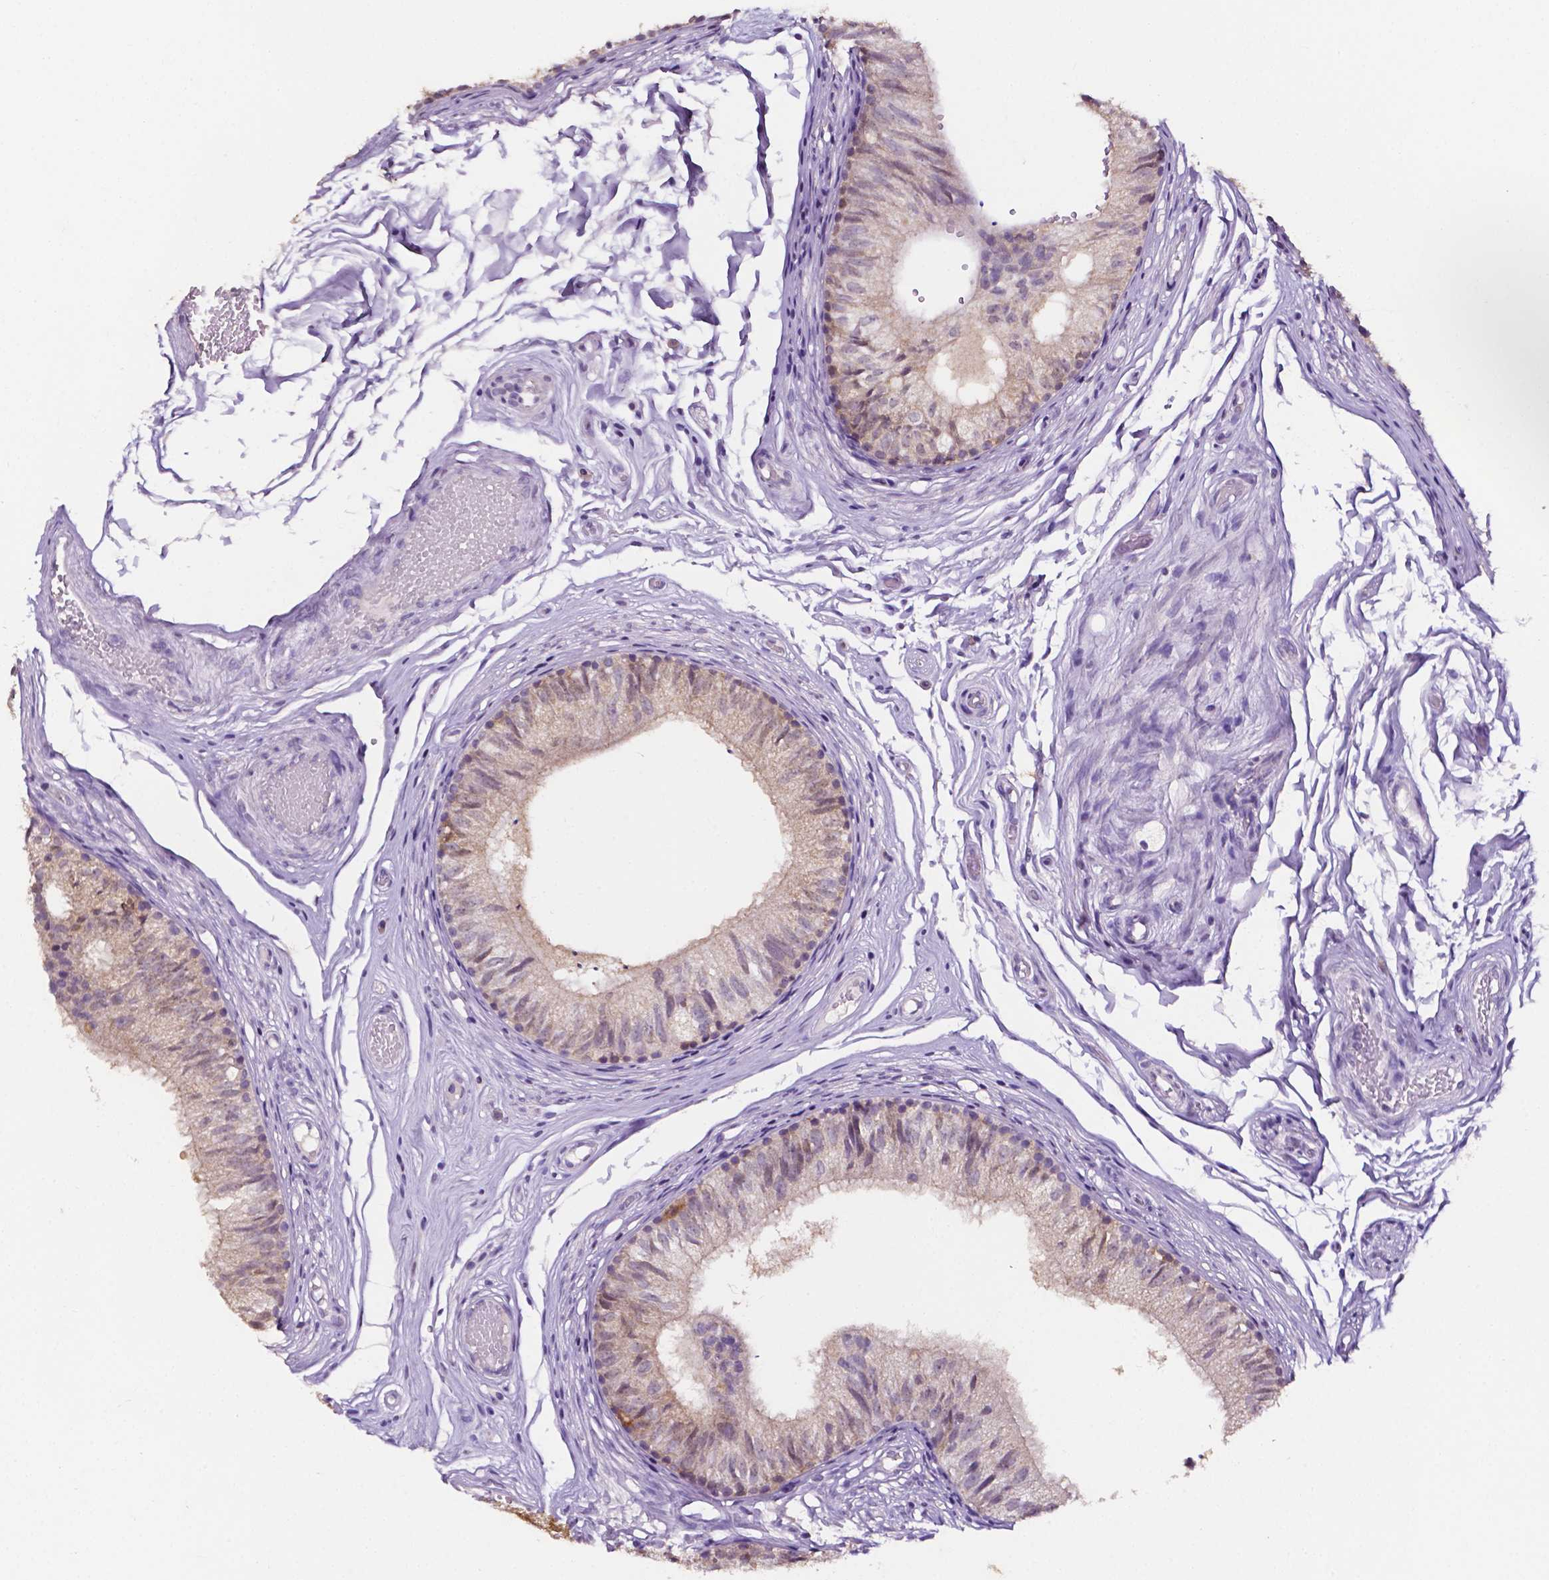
{"staining": {"intensity": "weak", "quantity": "25%-75%", "location": "cytoplasmic/membranous"}, "tissue": "epididymis", "cell_type": "Glandular cells", "image_type": "normal", "snomed": [{"axis": "morphology", "description": "Normal tissue, NOS"}, {"axis": "topography", "description": "Epididymis"}], "caption": "Protein staining of unremarkable epididymis demonstrates weak cytoplasmic/membranous positivity in about 25%-75% of glandular cells.", "gene": "PSAT1", "patient": {"sex": "male", "age": 29}}